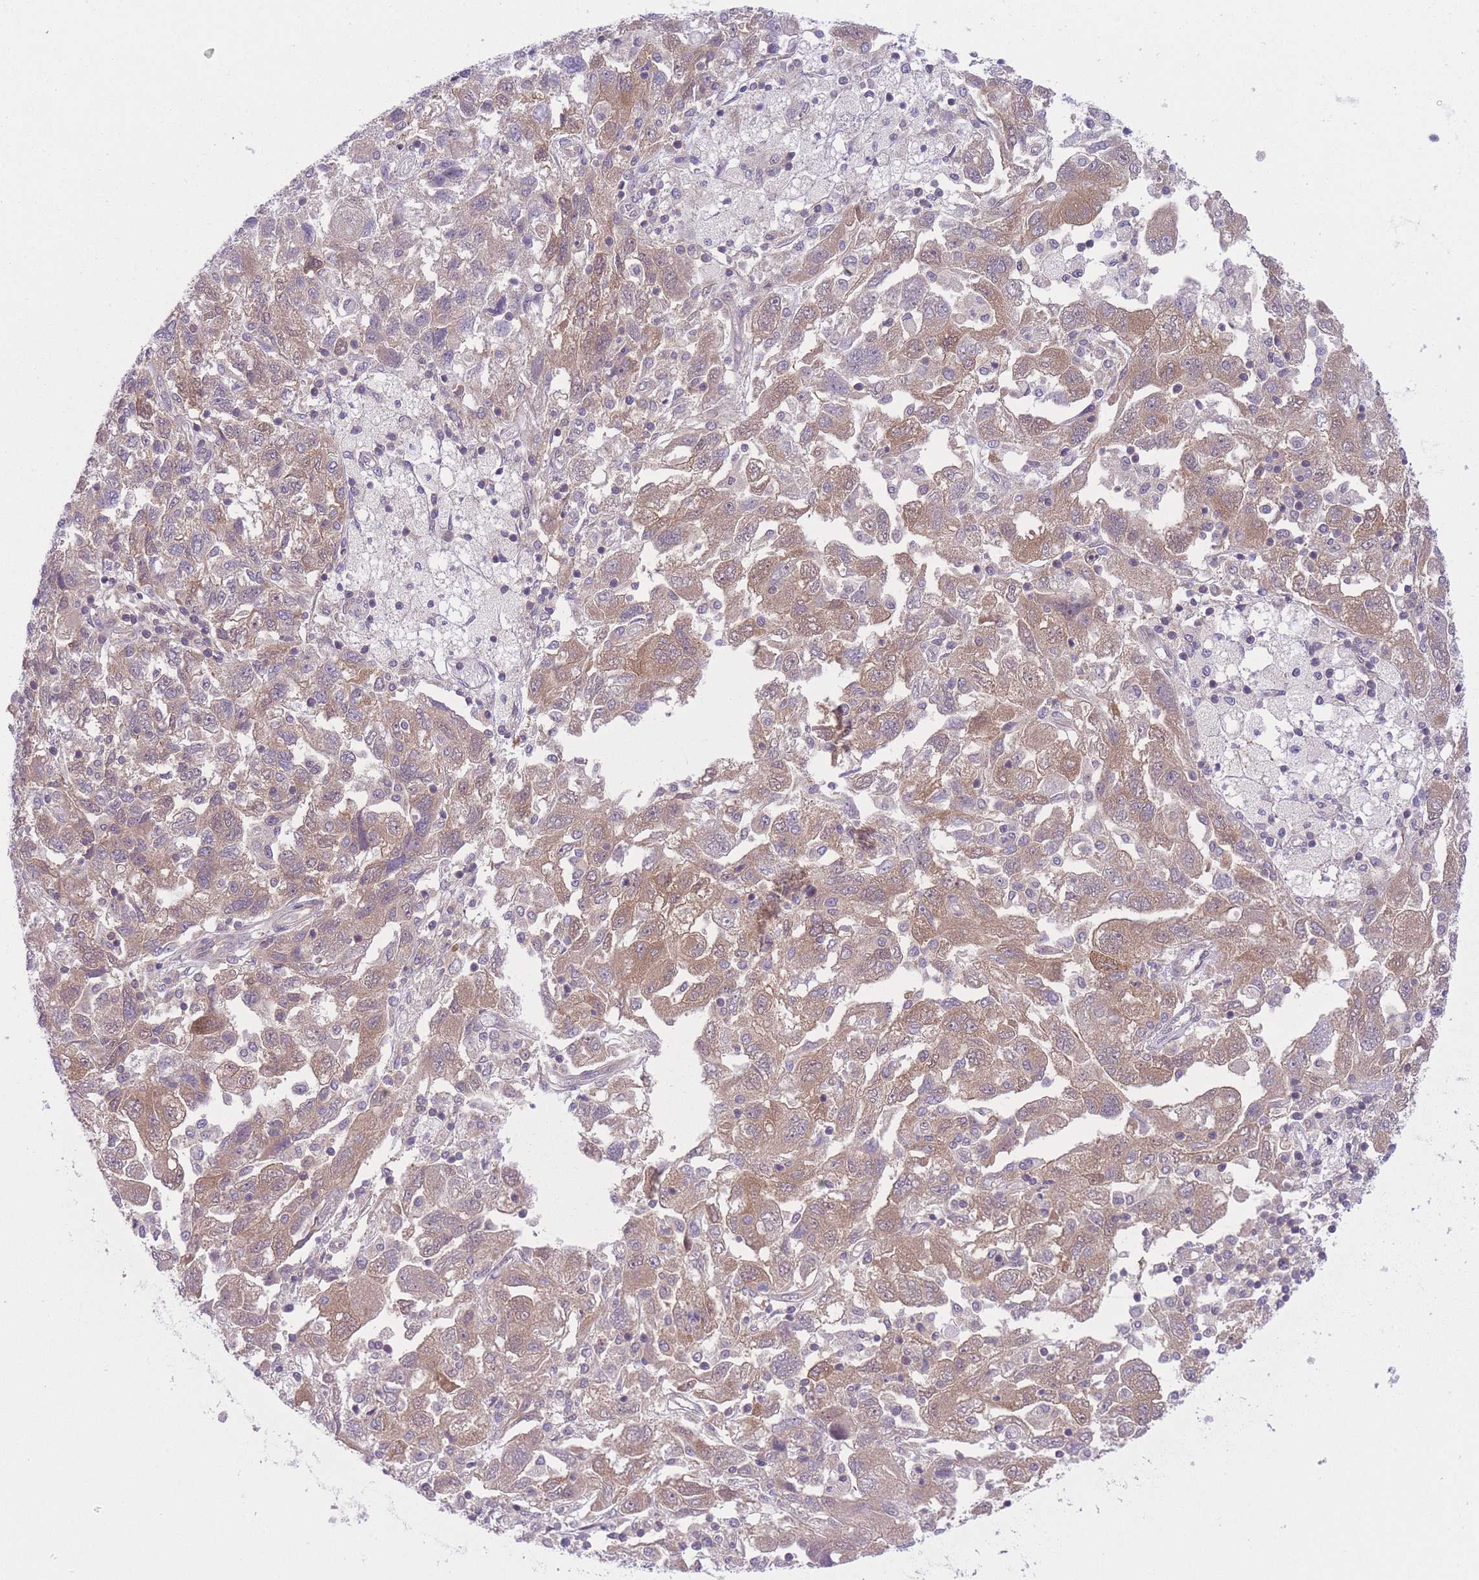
{"staining": {"intensity": "weak", "quantity": ">75%", "location": "cytoplasmic/membranous"}, "tissue": "ovarian cancer", "cell_type": "Tumor cells", "image_type": "cancer", "snomed": [{"axis": "morphology", "description": "Carcinoma, NOS"}, {"axis": "morphology", "description": "Cystadenocarcinoma, serous, NOS"}, {"axis": "topography", "description": "Ovary"}], "caption": "Ovarian cancer stained for a protein (brown) demonstrates weak cytoplasmic/membranous positive staining in about >75% of tumor cells.", "gene": "PFDN6", "patient": {"sex": "female", "age": 69}}